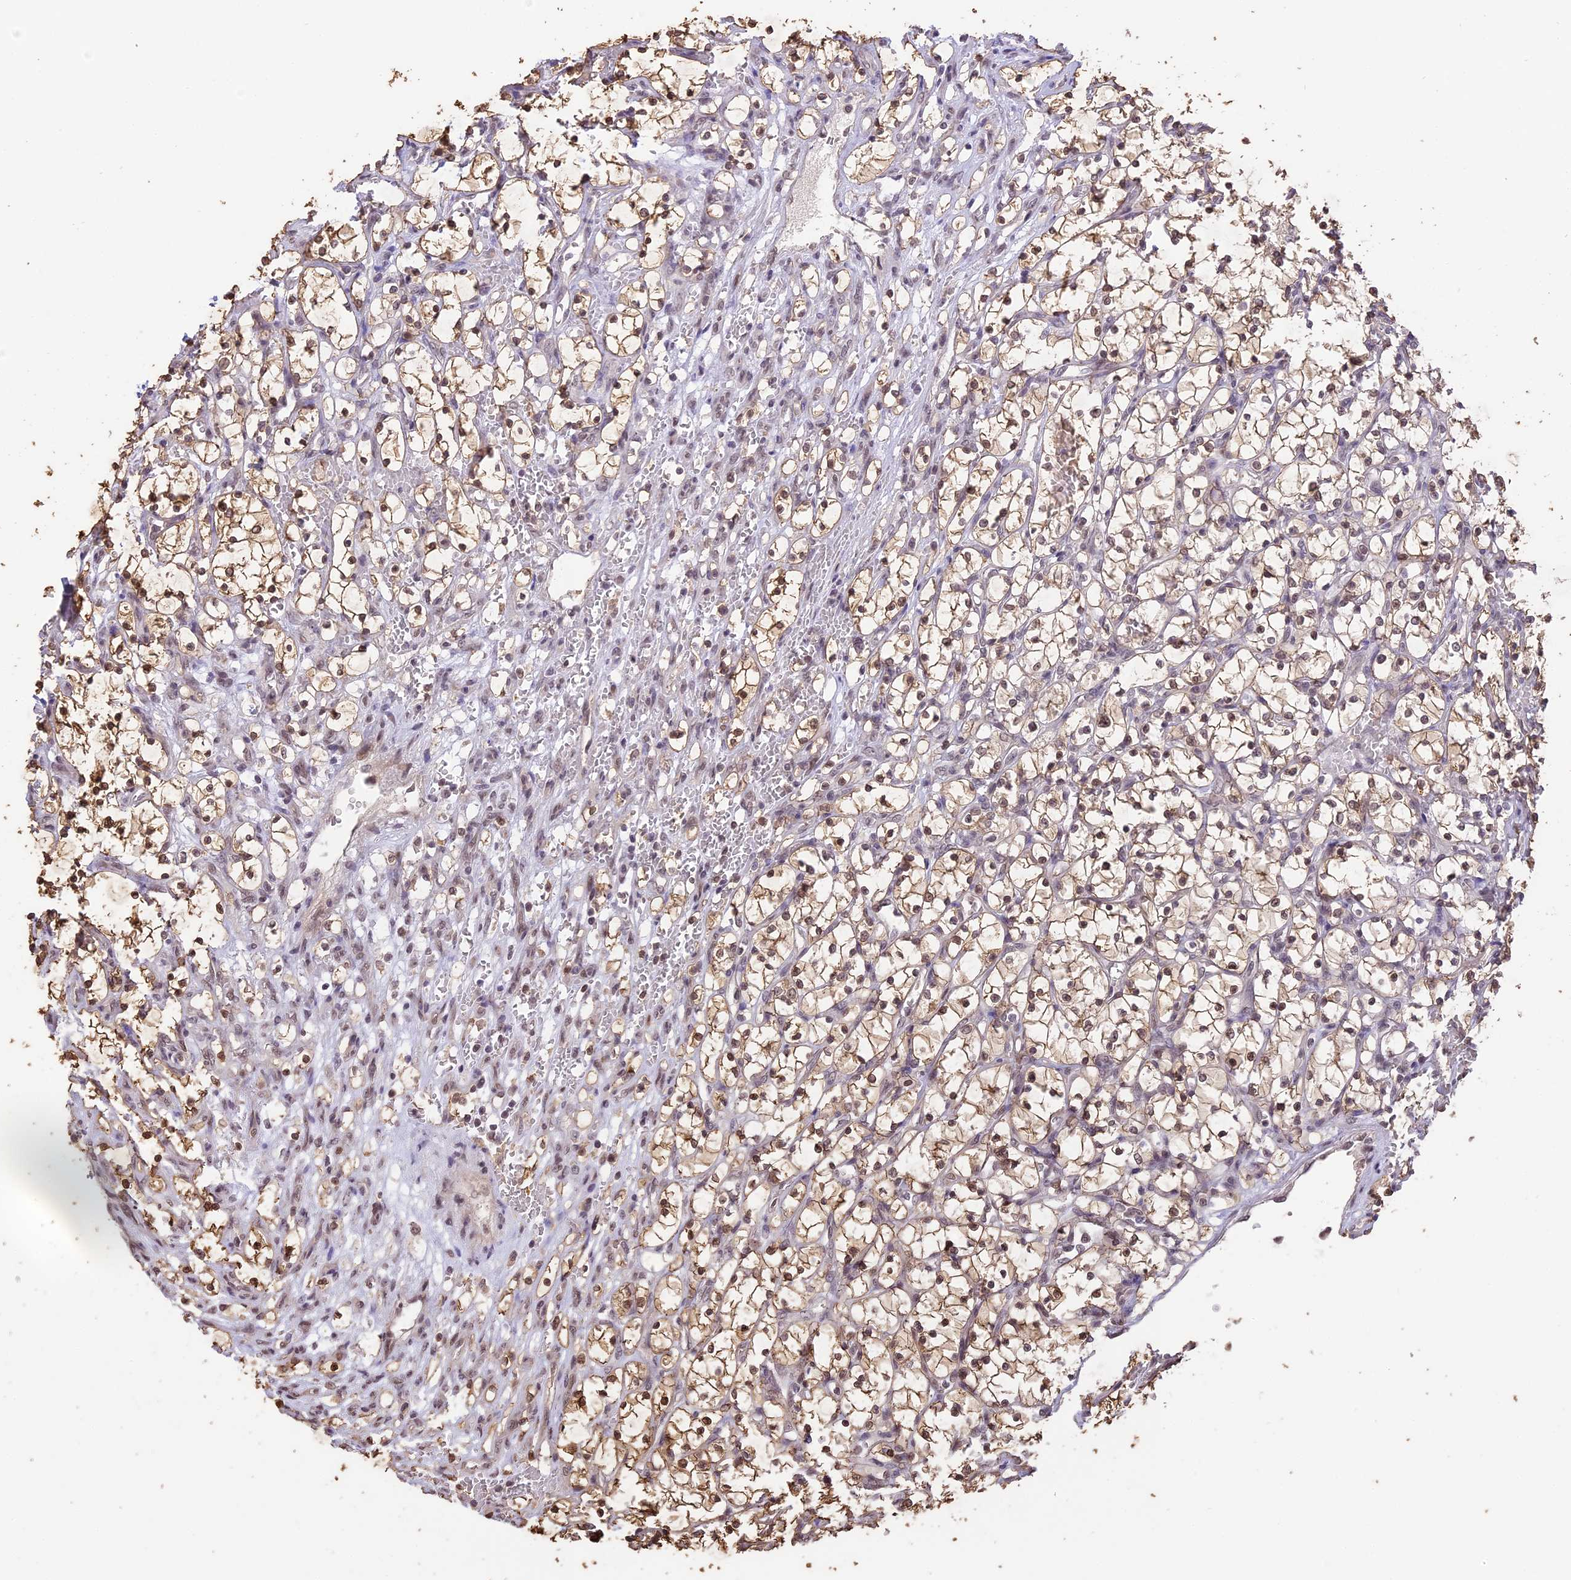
{"staining": {"intensity": "moderate", "quantity": ">75%", "location": "cytoplasmic/membranous,nuclear"}, "tissue": "renal cancer", "cell_type": "Tumor cells", "image_type": "cancer", "snomed": [{"axis": "morphology", "description": "Adenocarcinoma, NOS"}, {"axis": "topography", "description": "Kidney"}], "caption": "The micrograph displays immunohistochemical staining of renal cancer (adenocarcinoma). There is moderate cytoplasmic/membranous and nuclear expression is present in about >75% of tumor cells.", "gene": "TIGD7", "patient": {"sex": "female", "age": 69}}